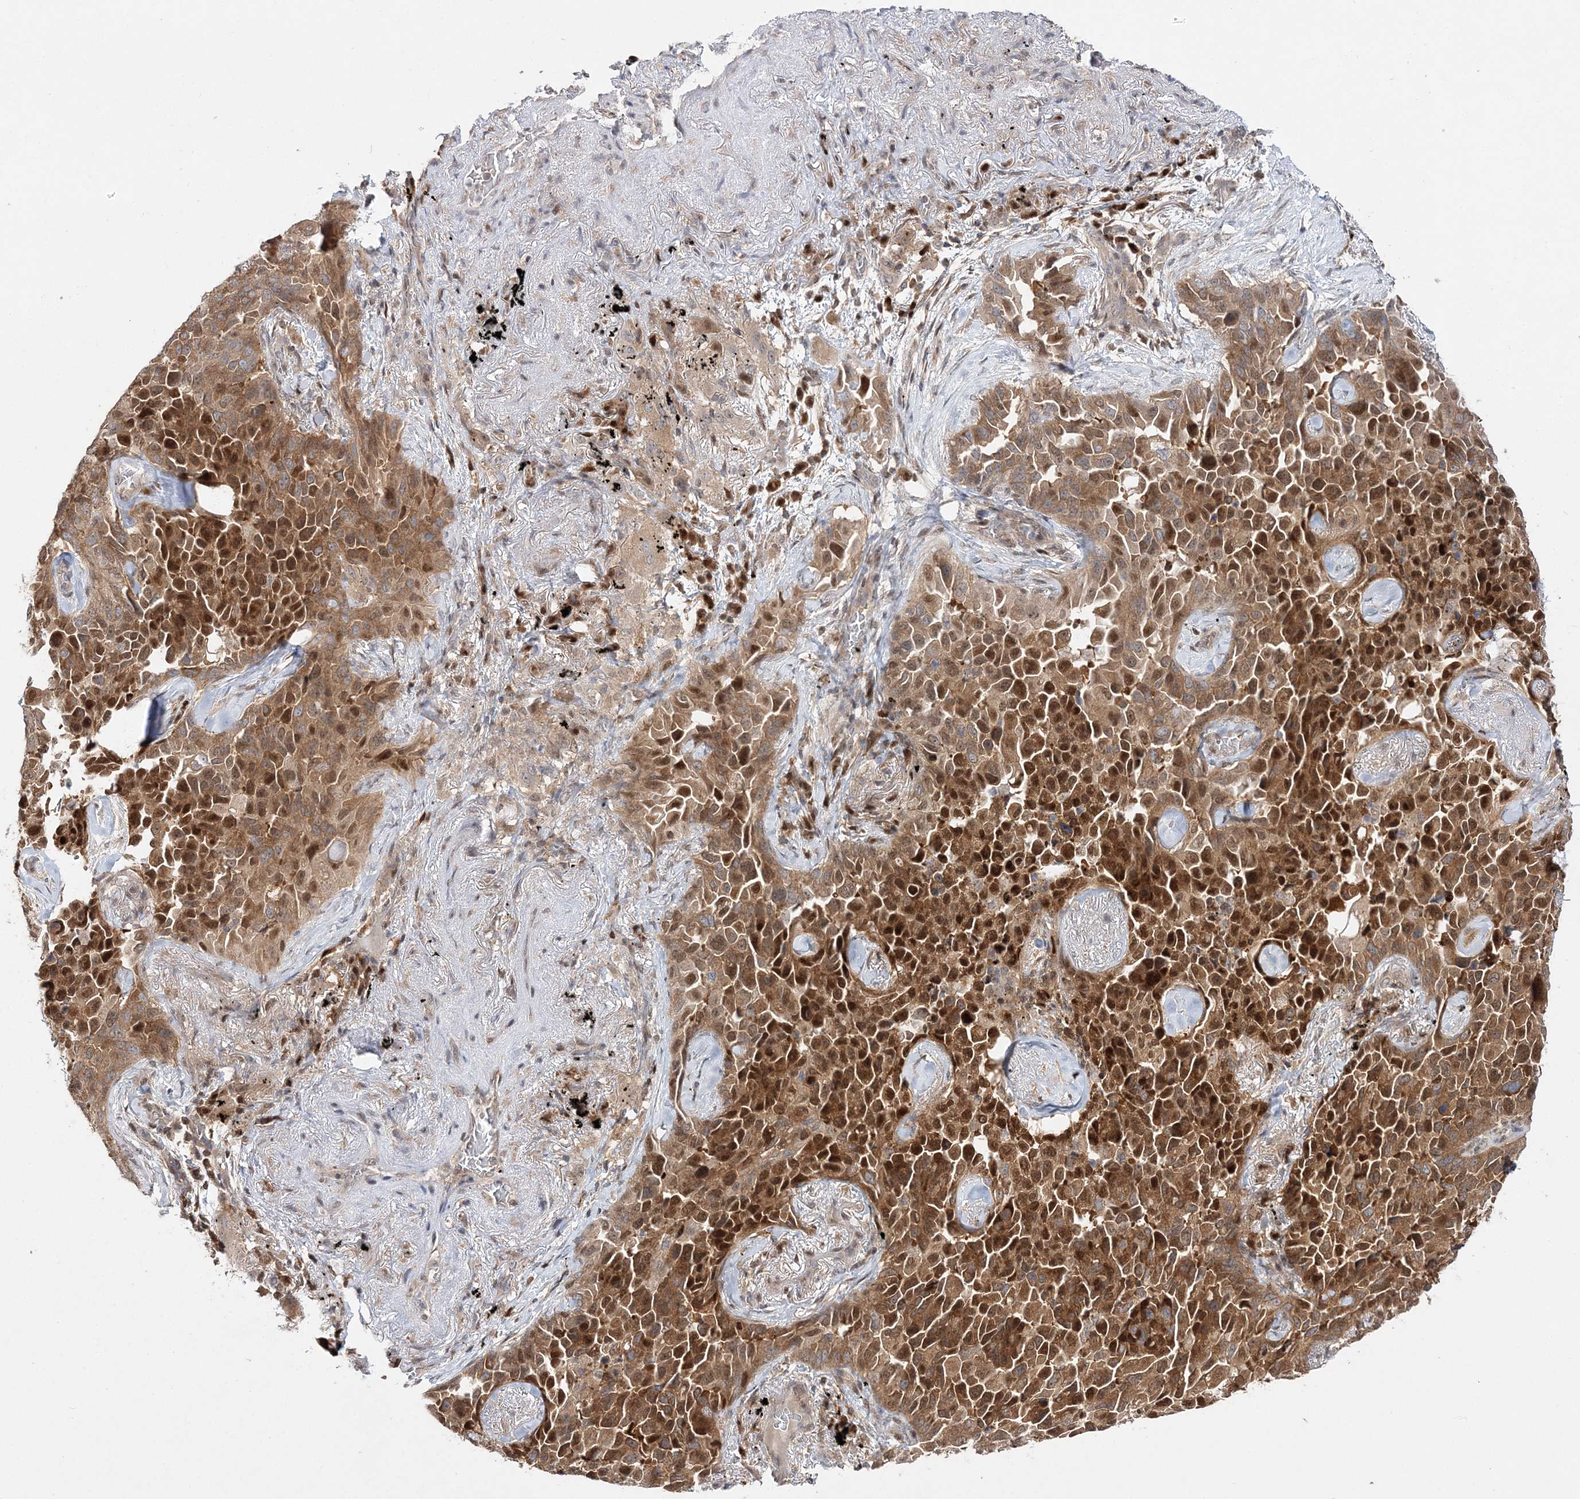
{"staining": {"intensity": "strong", "quantity": ">75%", "location": "cytoplasmic/membranous,nuclear"}, "tissue": "lung cancer", "cell_type": "Tumor cells", "image_type": "cancer", "snomed": [{"axis": "morphology", "description": "Adenocarcinoma, NOS"}, {"axis": "topography", "description": "Lung"}], "caption": "The histopathology image reveals immunohistochemical staining of lung cancer. There is strong cytoplasmic/membranous and nuclear positivity is identified in approximately >75% of tumor cells. (brown staining indicates protein expression, while blue staining denotes nuclei).", "gene": "NIF3L1", "patient": {"sex": "female", "age": 67}}